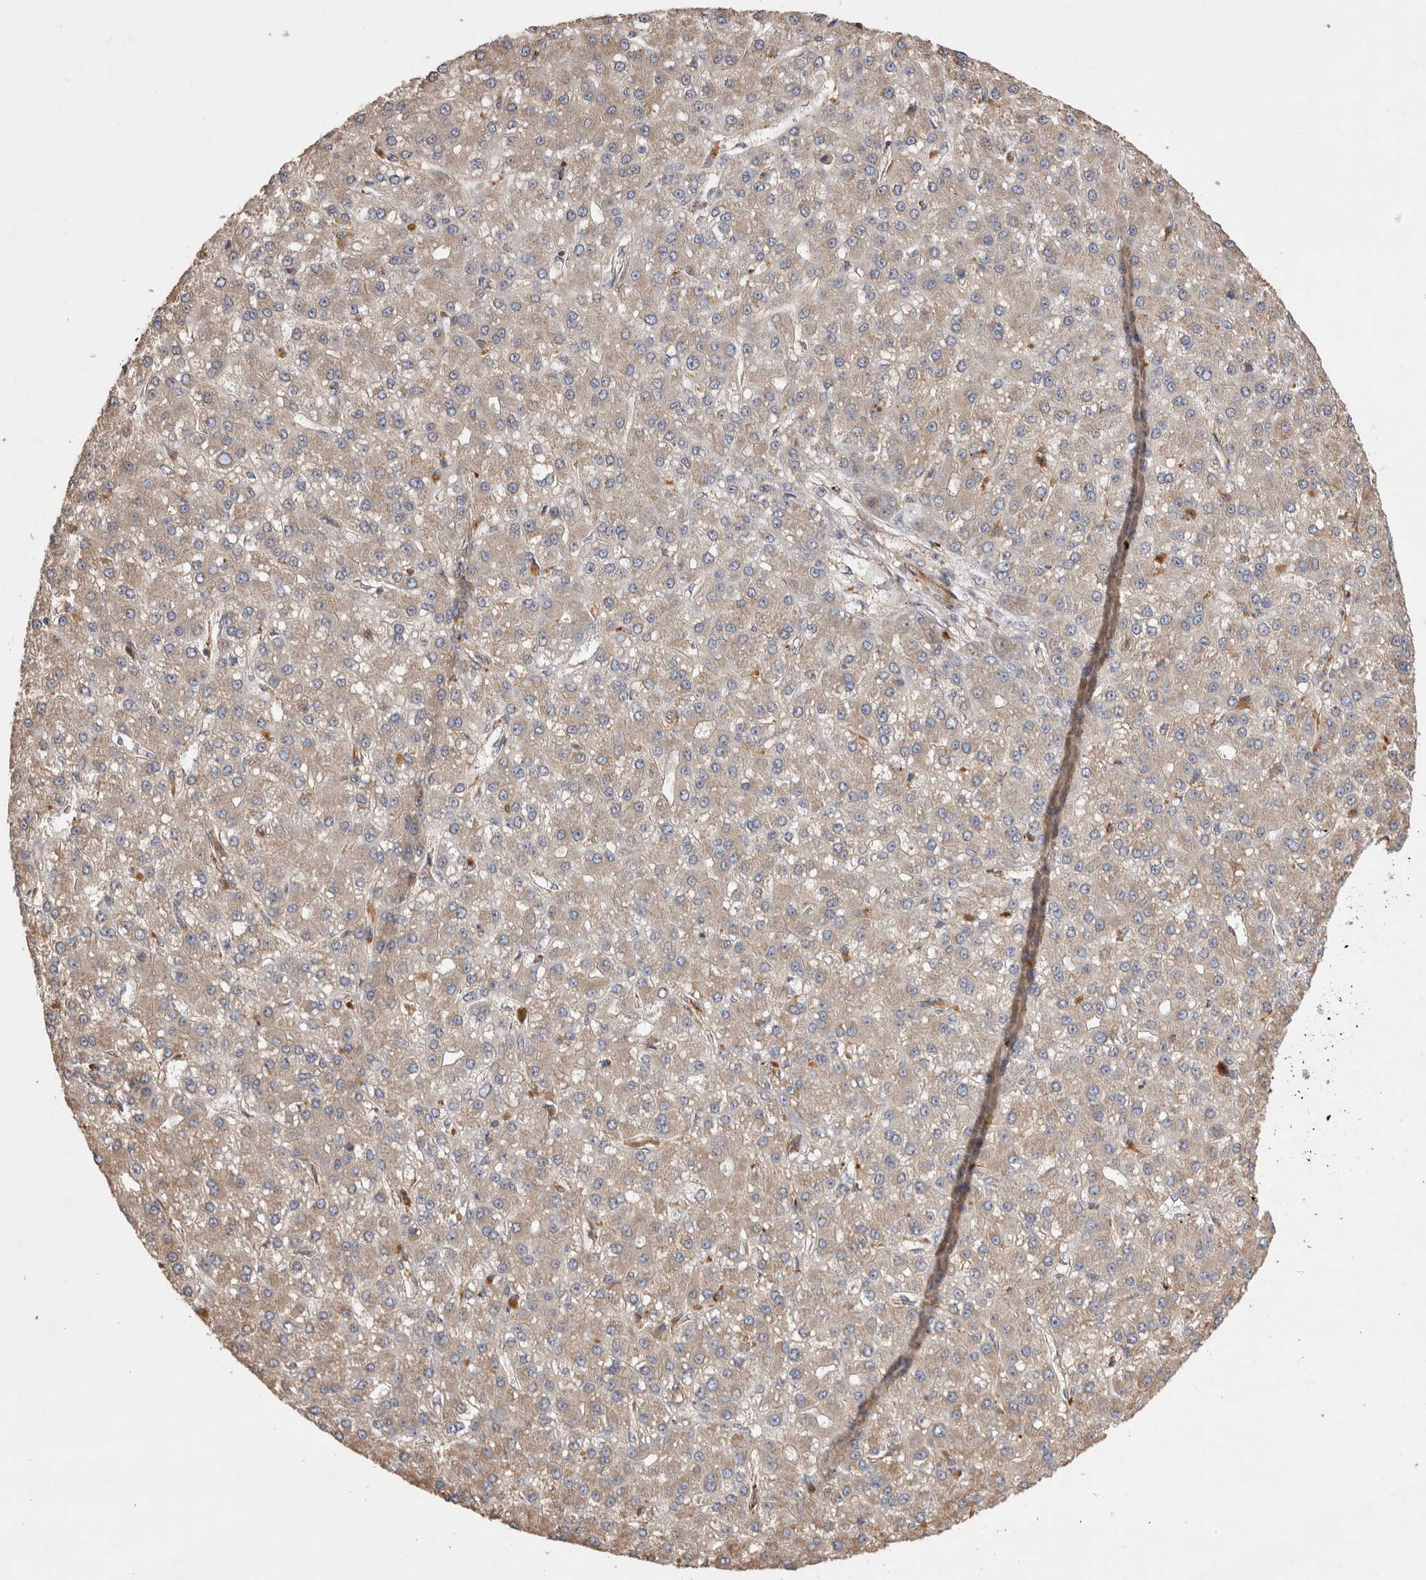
{"staining": {"intensity": "weak", "quantity": ">75%", "location": "cytoplasmic/membranous"}, "tissue": "liver cancer", "cell_type": "Tumor cells", "image_type": "cancer", "snomed": [{"axis": "morphology", "description": "Carcinoma, Hepatocellular, NOS"}, {"axis": "topography", "description": "Liver"}], "caption": "Immunohistochemistry staining of hepatocellular carcinoma (liver), which shows low levels of weak cytoplasmic/membranous expression in about >75% of tumor cells indicating weak cytoplasmic/membranous protein positivity. The staining was performed using DAB (brown) for protein detection and nuclei were counterstained in hematoxylin (blue).", "gene": "BNIP2", "patient": {"sex": "male", "age": 67}}